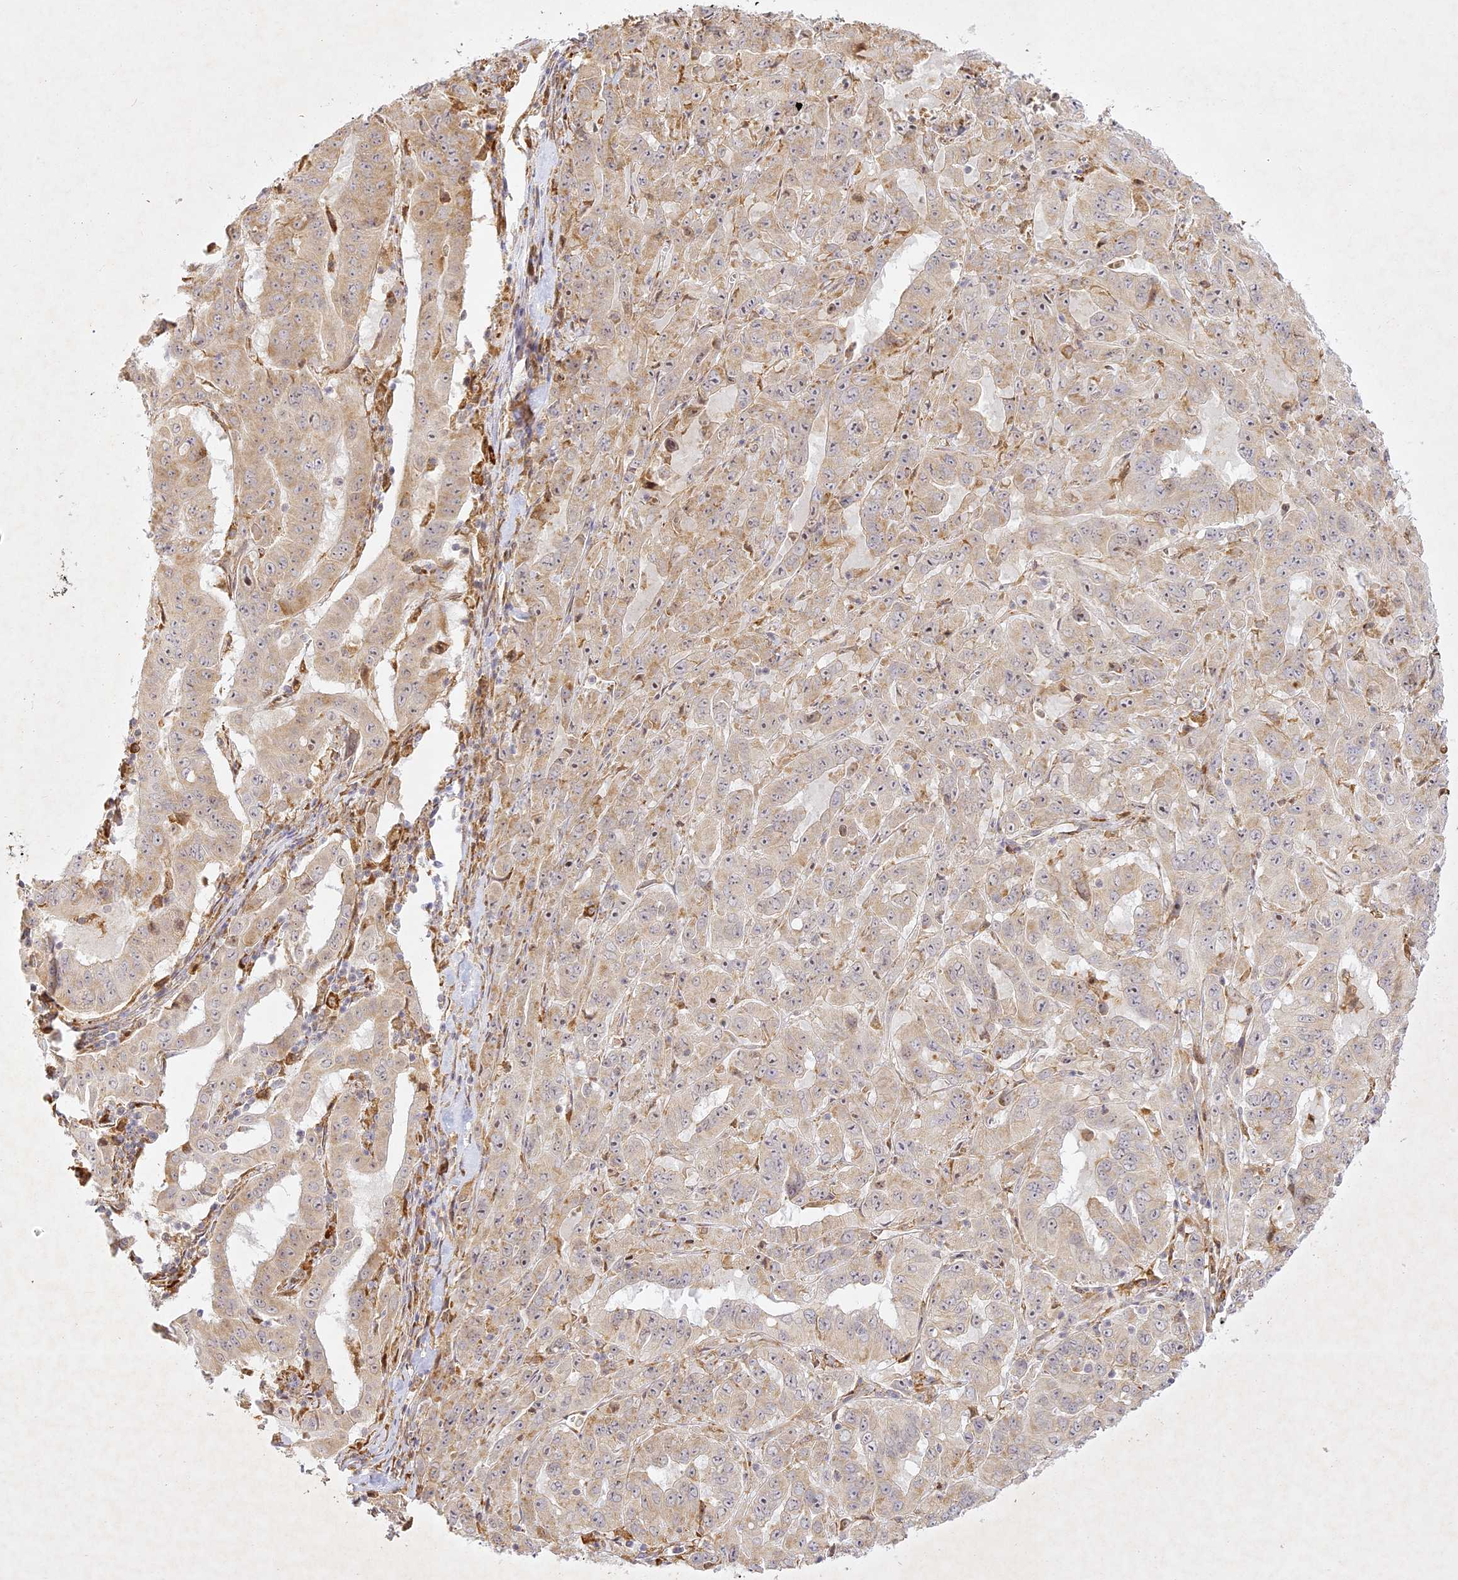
{"staining": {"intensity": "weak", "quantity": "25%-75%", "location": "cytoplasmic/membranous"}, "tissue": "pancreatic cancer", "cell_type": "Tumor cells", "image_type": "cancer", "snomed": [{"axis": "morphology", "description": "Adenocarcinoma, NOS"}, {"axis": "topography", "description": "Pancreas"}], "caption": "Brown immunohistochemical staining in pancreatic adenocarcinoma exhibits weak cytoplasmic/membranous positivity in approximately 25%-75% of tumor cells. Using DAB (brown) and hematoxylin (blue) stains, captured at high magnification using brightfield microscopy.", "gene": "SLC30A5", "patient": {"sex": "male", "age": 63}}